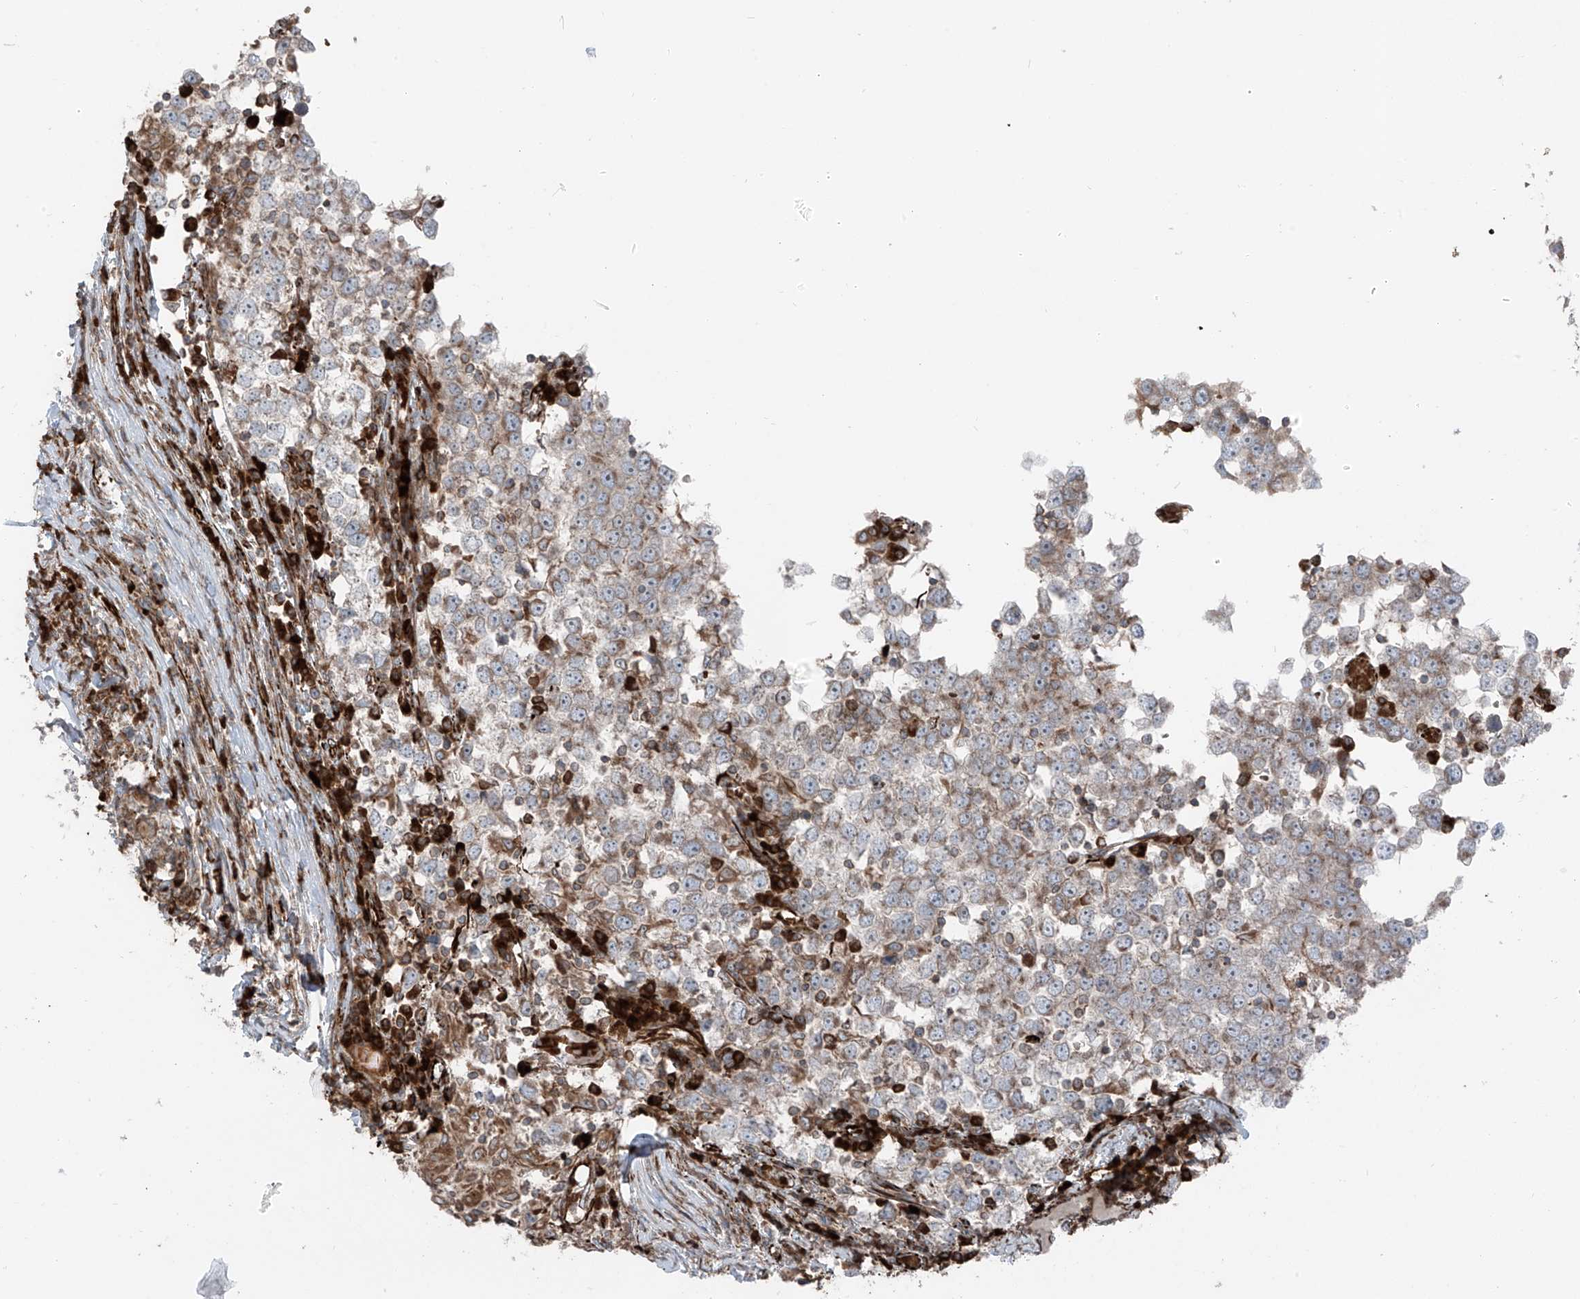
{"staining": {"intensity": "weak", "quantity": "25%-75%", "location": "cytoplasmic/membranous"}, "tissue": "testis cancer", "cell_type": "Tumor cells", "image_type": "cancer", "snomed": [{"axis": "morphology", "description": "Seminoma, NOS"}, {"axis": "topography", "description": "Testis"}], "caption": "Immunohistochemistry (IHC) micrograph of neoplastic tissue: testis seminoma stained using immunohistochemistry shows low levels of weak protein expression localized specifically in the cytoplasmic/membranous of tumor cells, appearing as a cytoplasmic/membranous brown color.", "gene": "ERLEC1", "patient": {"sex": "male", "age": 65}}